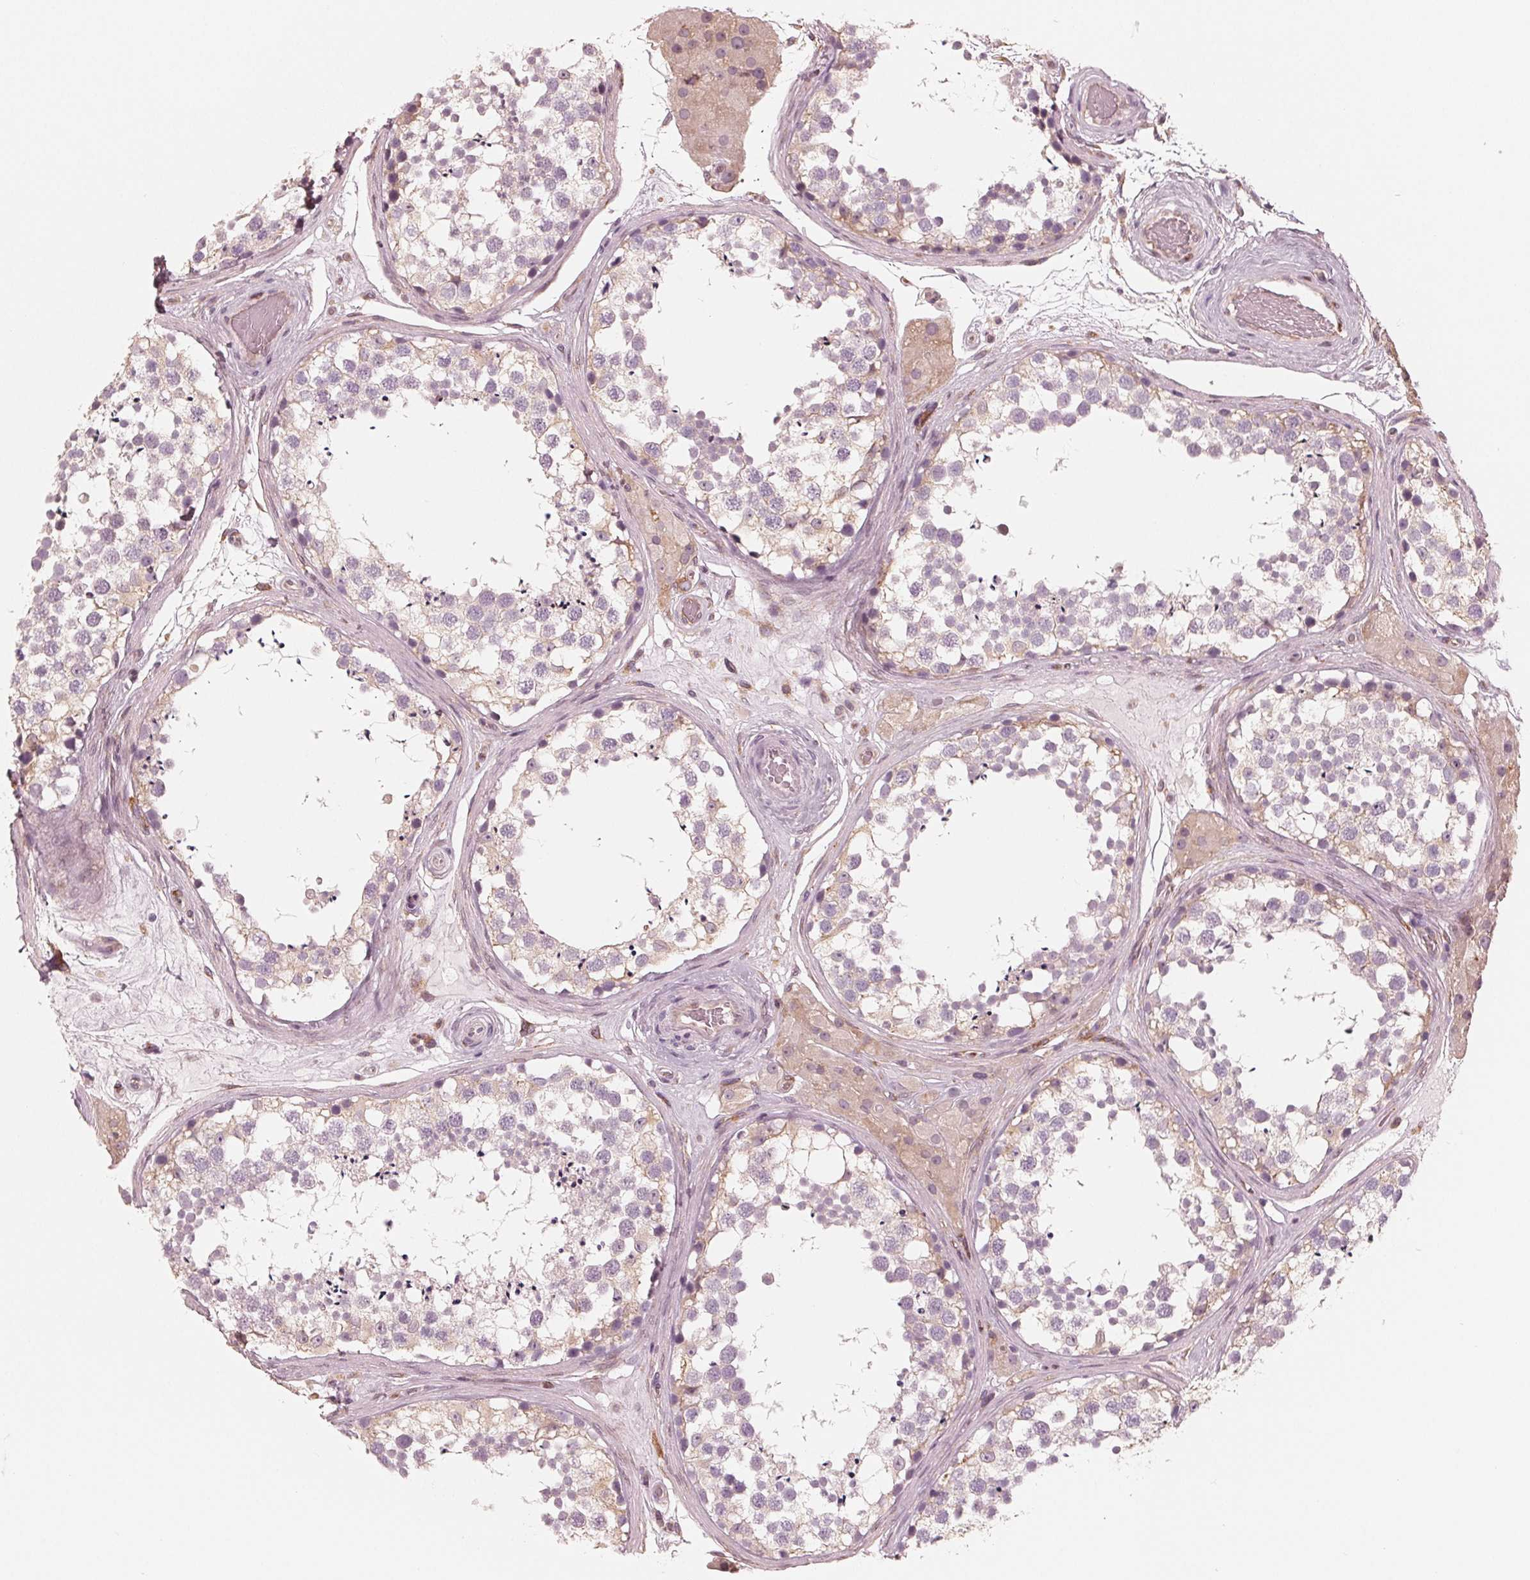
{"staining": {"intensity": "weak", "quantity": "25%-75%", "location": "cytoplasmic/membranous"}, "tissue": "testis", "cell_type": "Cells in seminiferous ducts", "image_type": "normal", "snomed": [{"axis": "morphology", "description": "Normal tissue, NOS"}, {"axis": "morphology", "description": "Seminoma, NOS"}, {"axis": "topography", "description": "Testis"}], "caption": "A low amount of weak cytoplasmic/membranous positivity is present in about 25%-75% of cells in seminiferous ducts in benign testis. (Brightfield microscopy of DAB IHC at high magnification).", "gene": "IKBIP", "patient": {"sex": "male", "age": 65}}